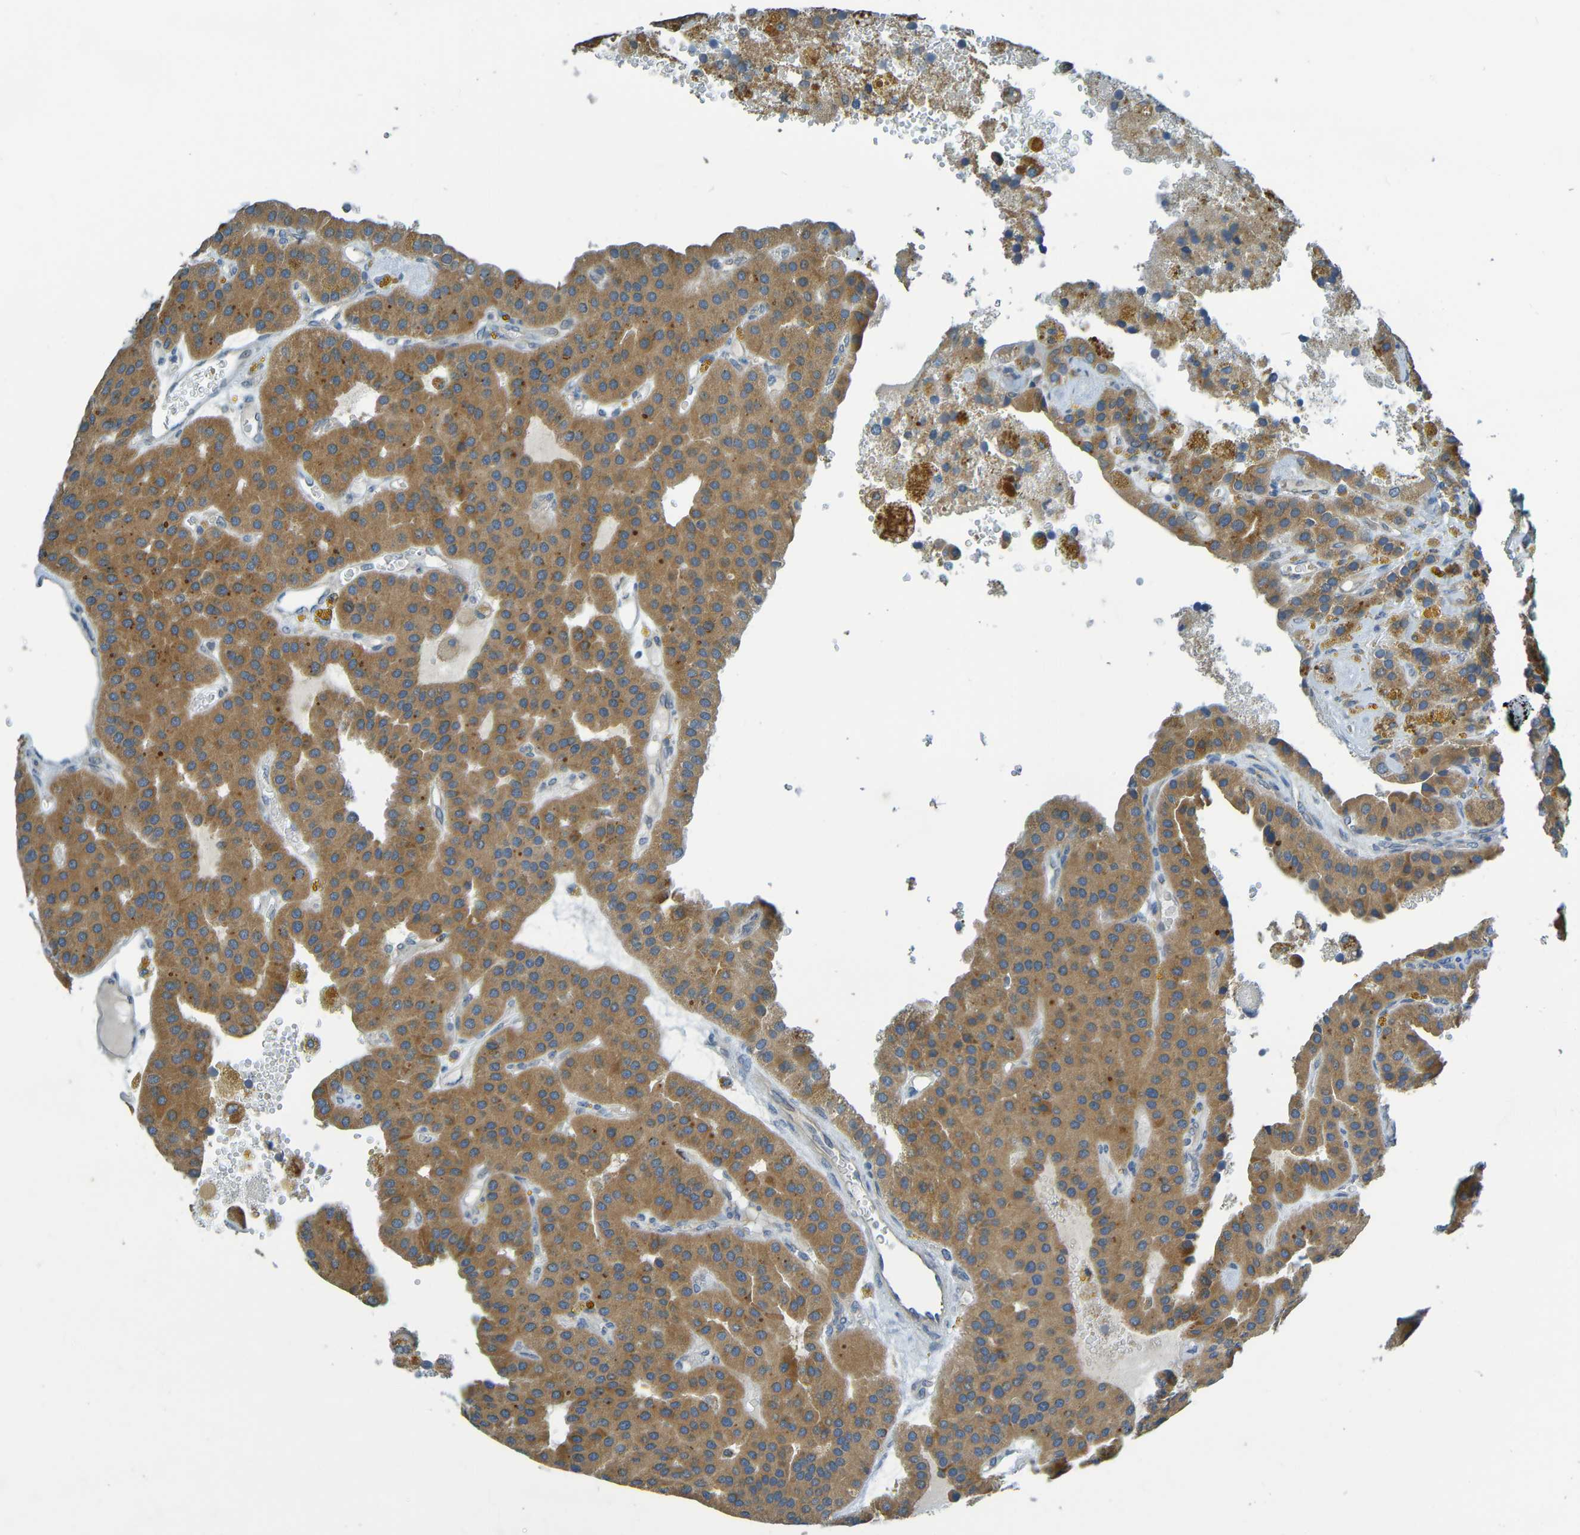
{"staining": {"intensity": "moderate", "quantity": ">75%", "location": "cytoplasmic/membranous"}, "tissue": "parathyroid gland", "cell_type": "Glandular cells", "image_type": "normal", "snomed": [{"axis": "morphology", "description": "Normal tissue, NOS"}, {"axis": "morphology", "description": "Adenoma, NOS"}, {"axis": "topography", "description": "Parathyroid gland"}], "caption": "About >75% of glandular cells in normal human parathyroid gland show moderate cytoplasmic/membranous protein expression as visualized by brown immunohistochemical staining.", "gene": "CYP4F2", "patient": {"sex": "female", "age": 86}}